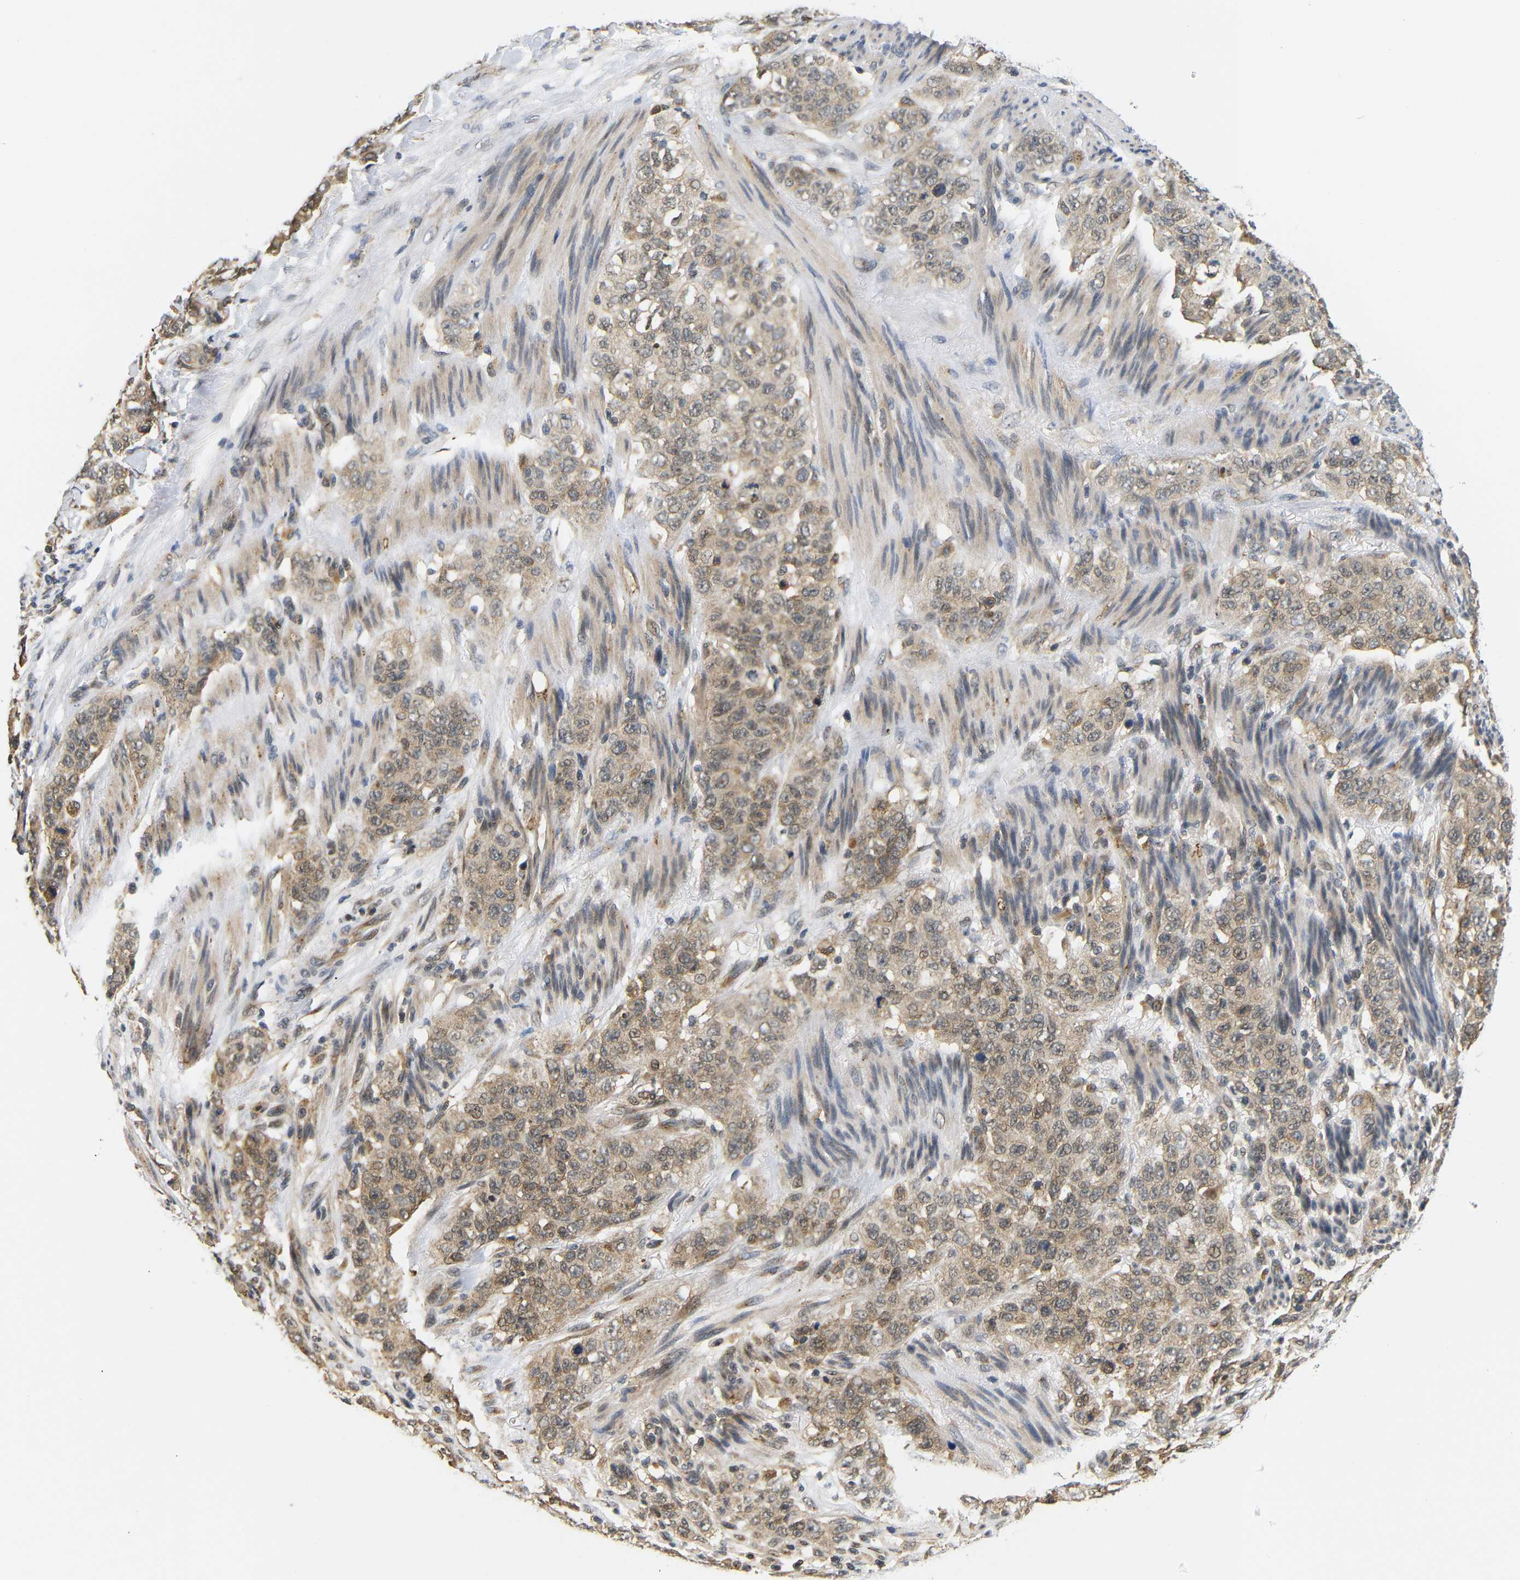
{"staining": {"intensity": "moderate", "quantity": ">75%", "location": "cytoplasmic/membranous,nuclear"}, "tissue": "stomach cancer", "cell_type": "Tumor cells", "image_type": "cancer", "snomed": [{"axis": "morphology", "description": "Adenocarcinoma, NOS"}, {"axis": "topography", "description": "Stomach"}], "caption": "Stomach cancer was stained to show a protein in brown. There is medium levels of moderate cytoplasmic/membranous and nuclear expression in about >75% of tumor cells.", "gene": "GJA5", "patient": {"sex": "male", "age": 48}}